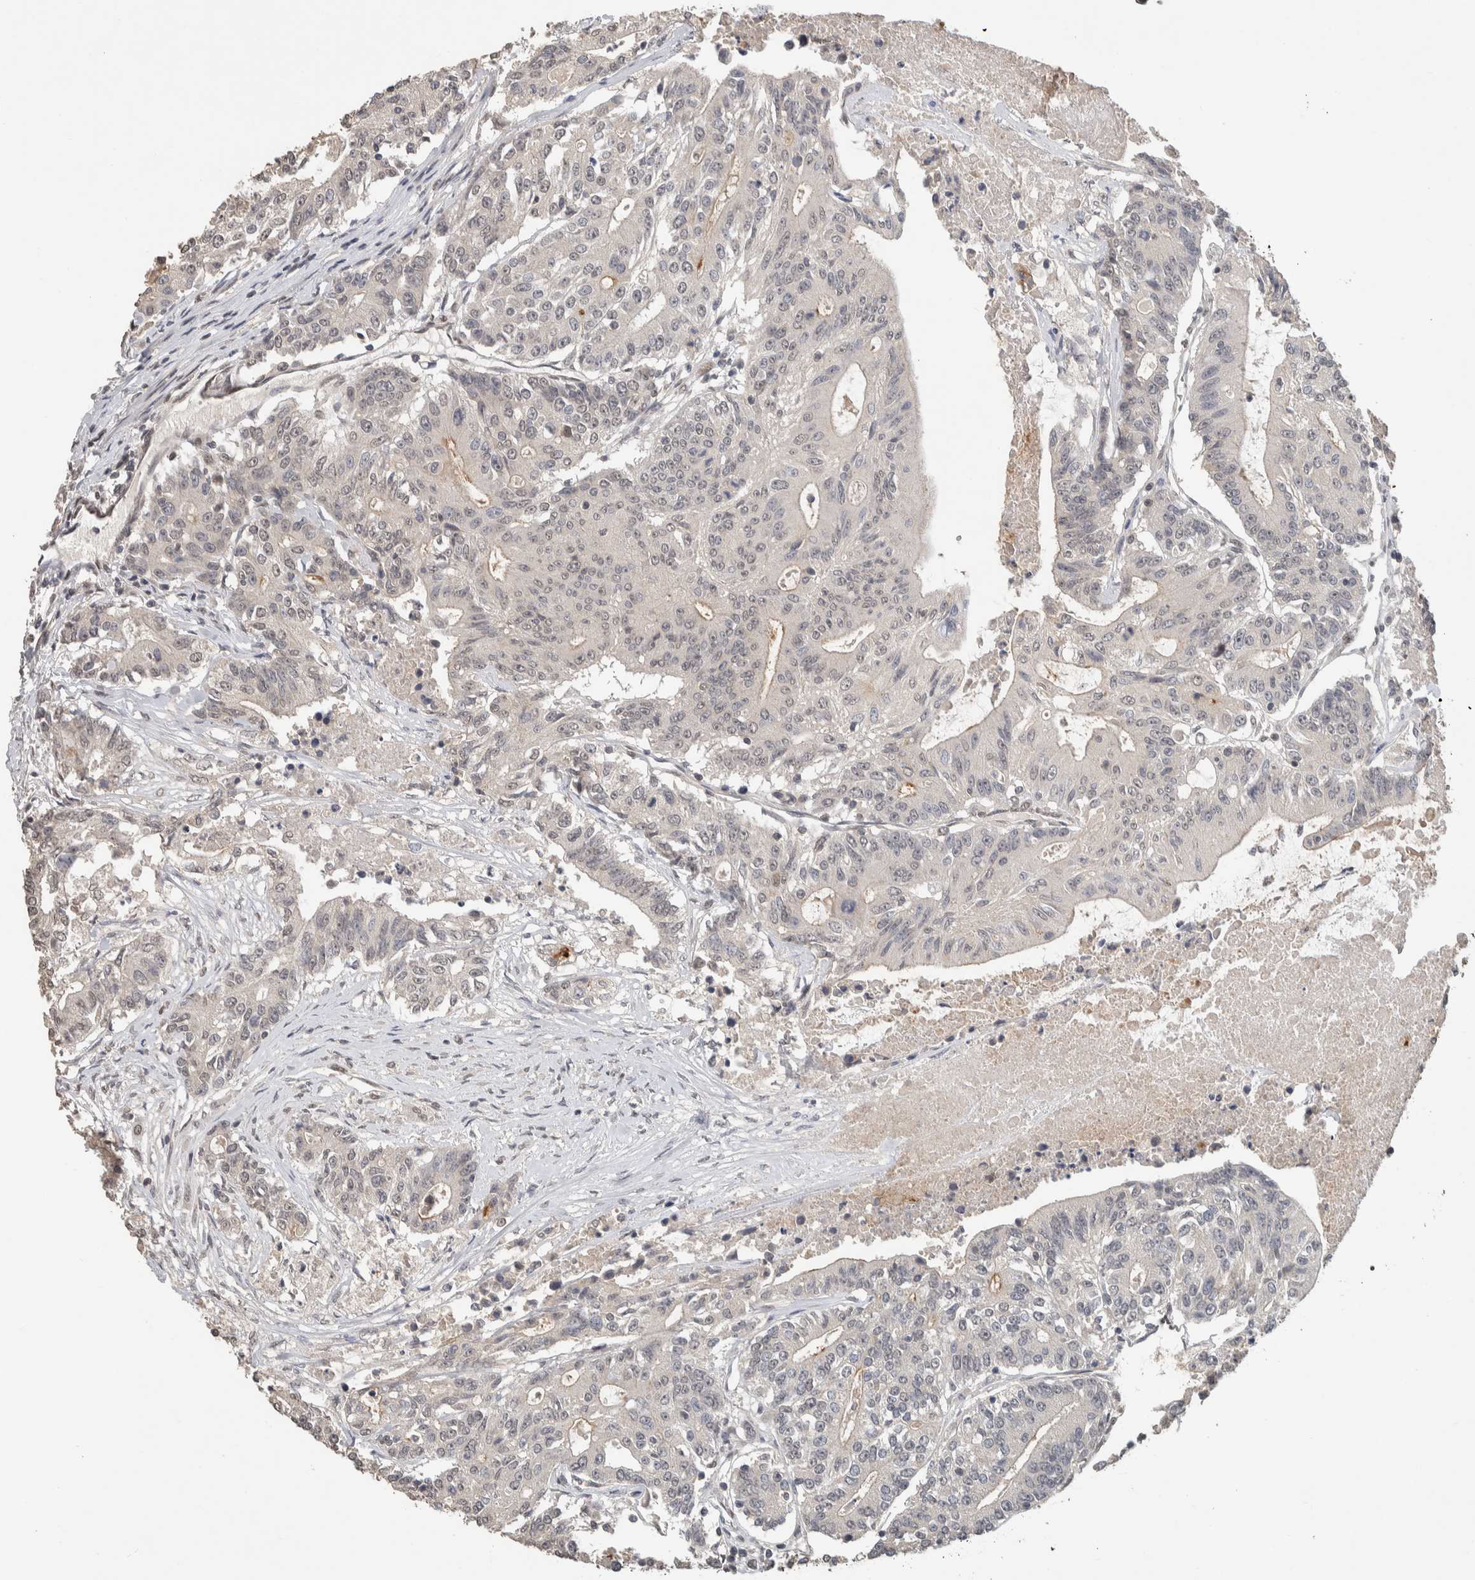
{"staining": {"intensity": "negative", "quantity": "none", "location": "none"}, "tissue": "colorectal cancer", "cell_type": "Tumor cells", "image_type": "cancer", "snomed": [{"axis": "morphology", "description": "Adenocarcinoma, NOS"}, {"axis": "topography", "description": "Colon"}], "caption": "An immunohistochemistry image of colorectal cancer is shown. There is no staining in tumor cells of colorectal cancer.", "gene": "CYSRT1", "patient": {"sex": "female", "age": 77}}